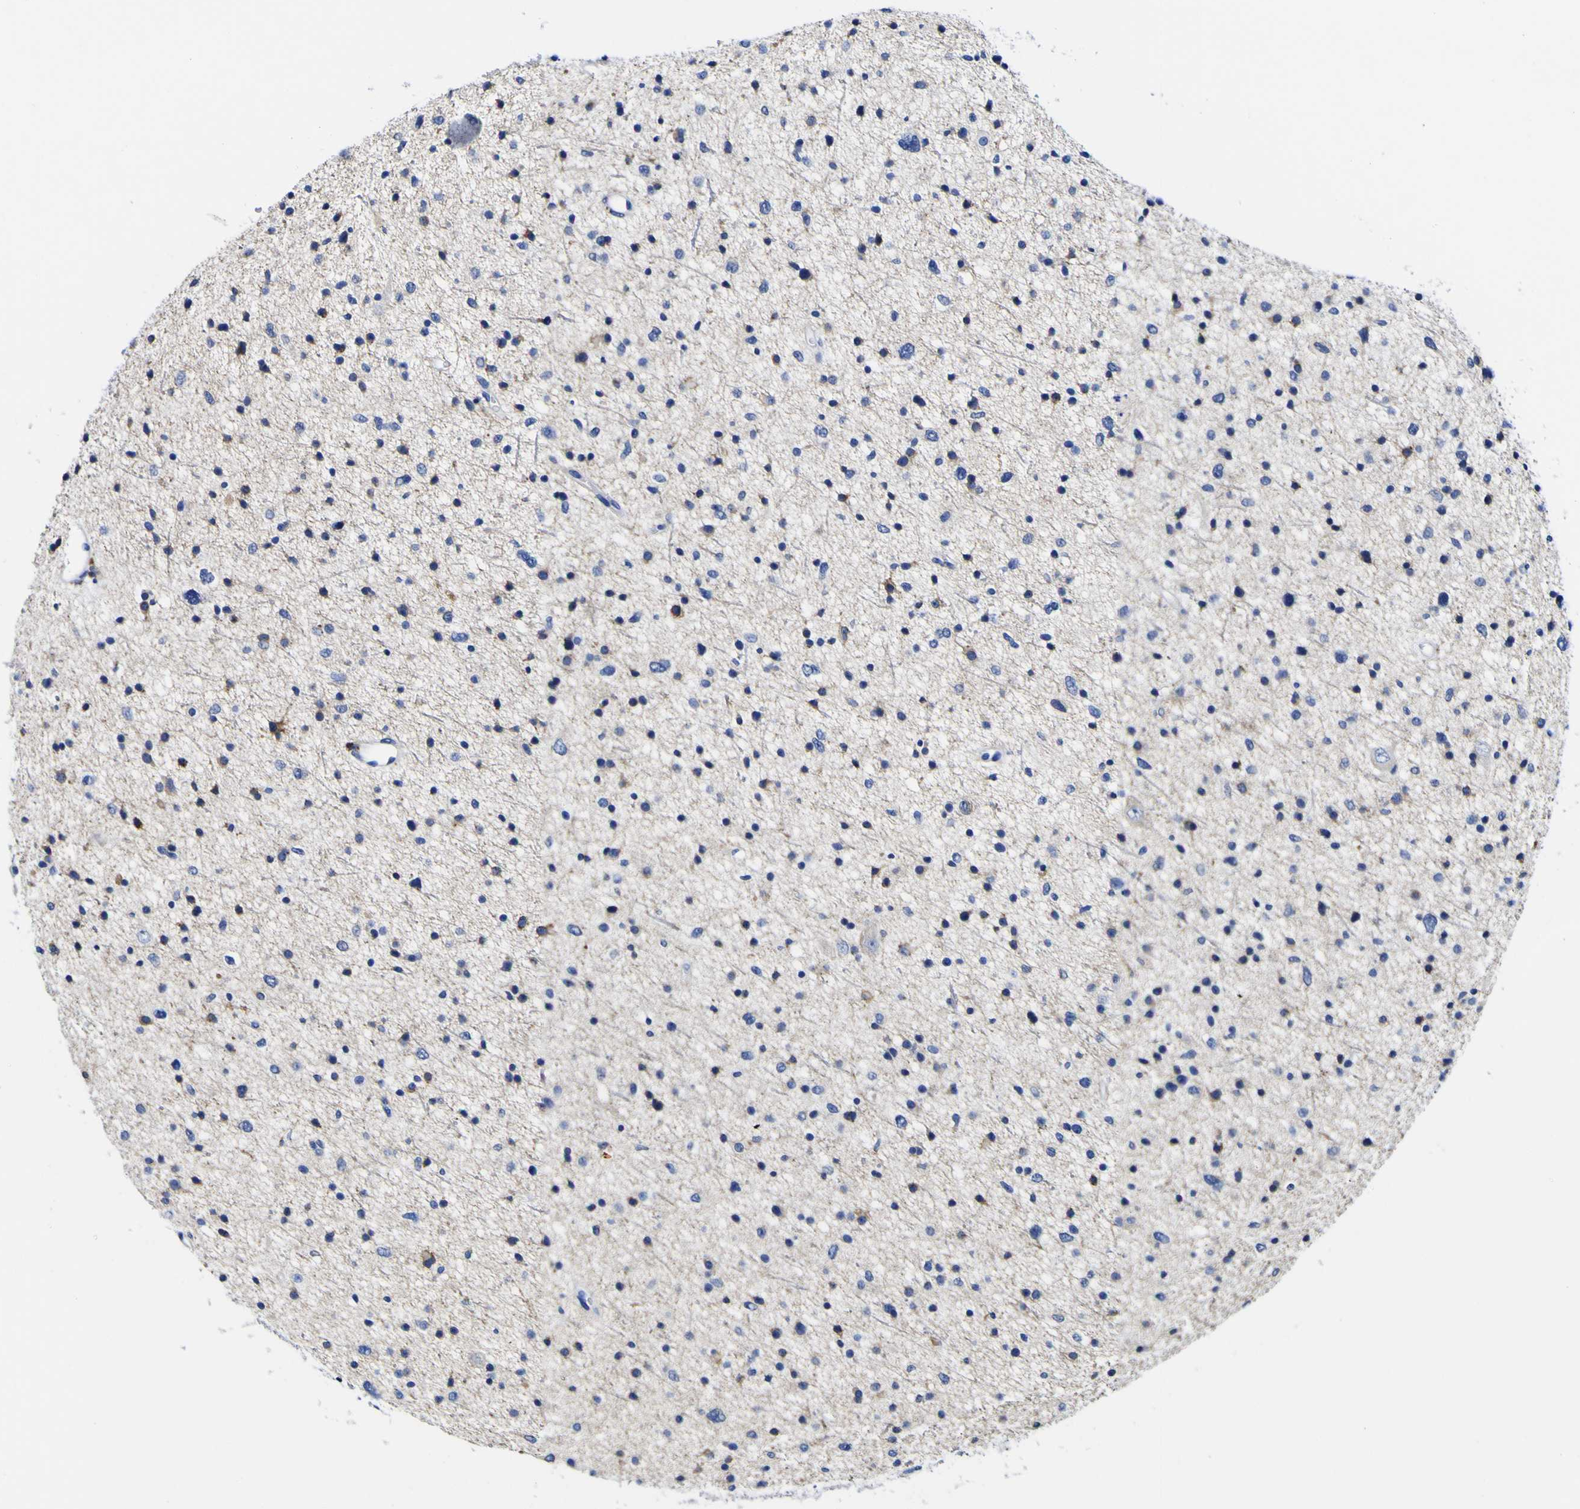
{"staining": {"intensity": "moderate", "quantity": "<25%", "location": "cytoplasmic/membranous"}, "tissue": "glioma", "cell_type": "Tumor cells", "image_type": "cancer", "snomed": [{"axis": "morphology", "description": "Glioma, malignant, Low grade"}, {"axis": "topography", "description": "Brain"}], "caption": "Immunohistochemical staining of low-grade glioma (malignant) exhibits low levels of moderate cytoplasmic/membranous expression in approximately <25% of tumor cells. Nuclei are stained in blue.", "gene": "HLA-DQA1", "patient": {"sex": "female", "age": 37}}